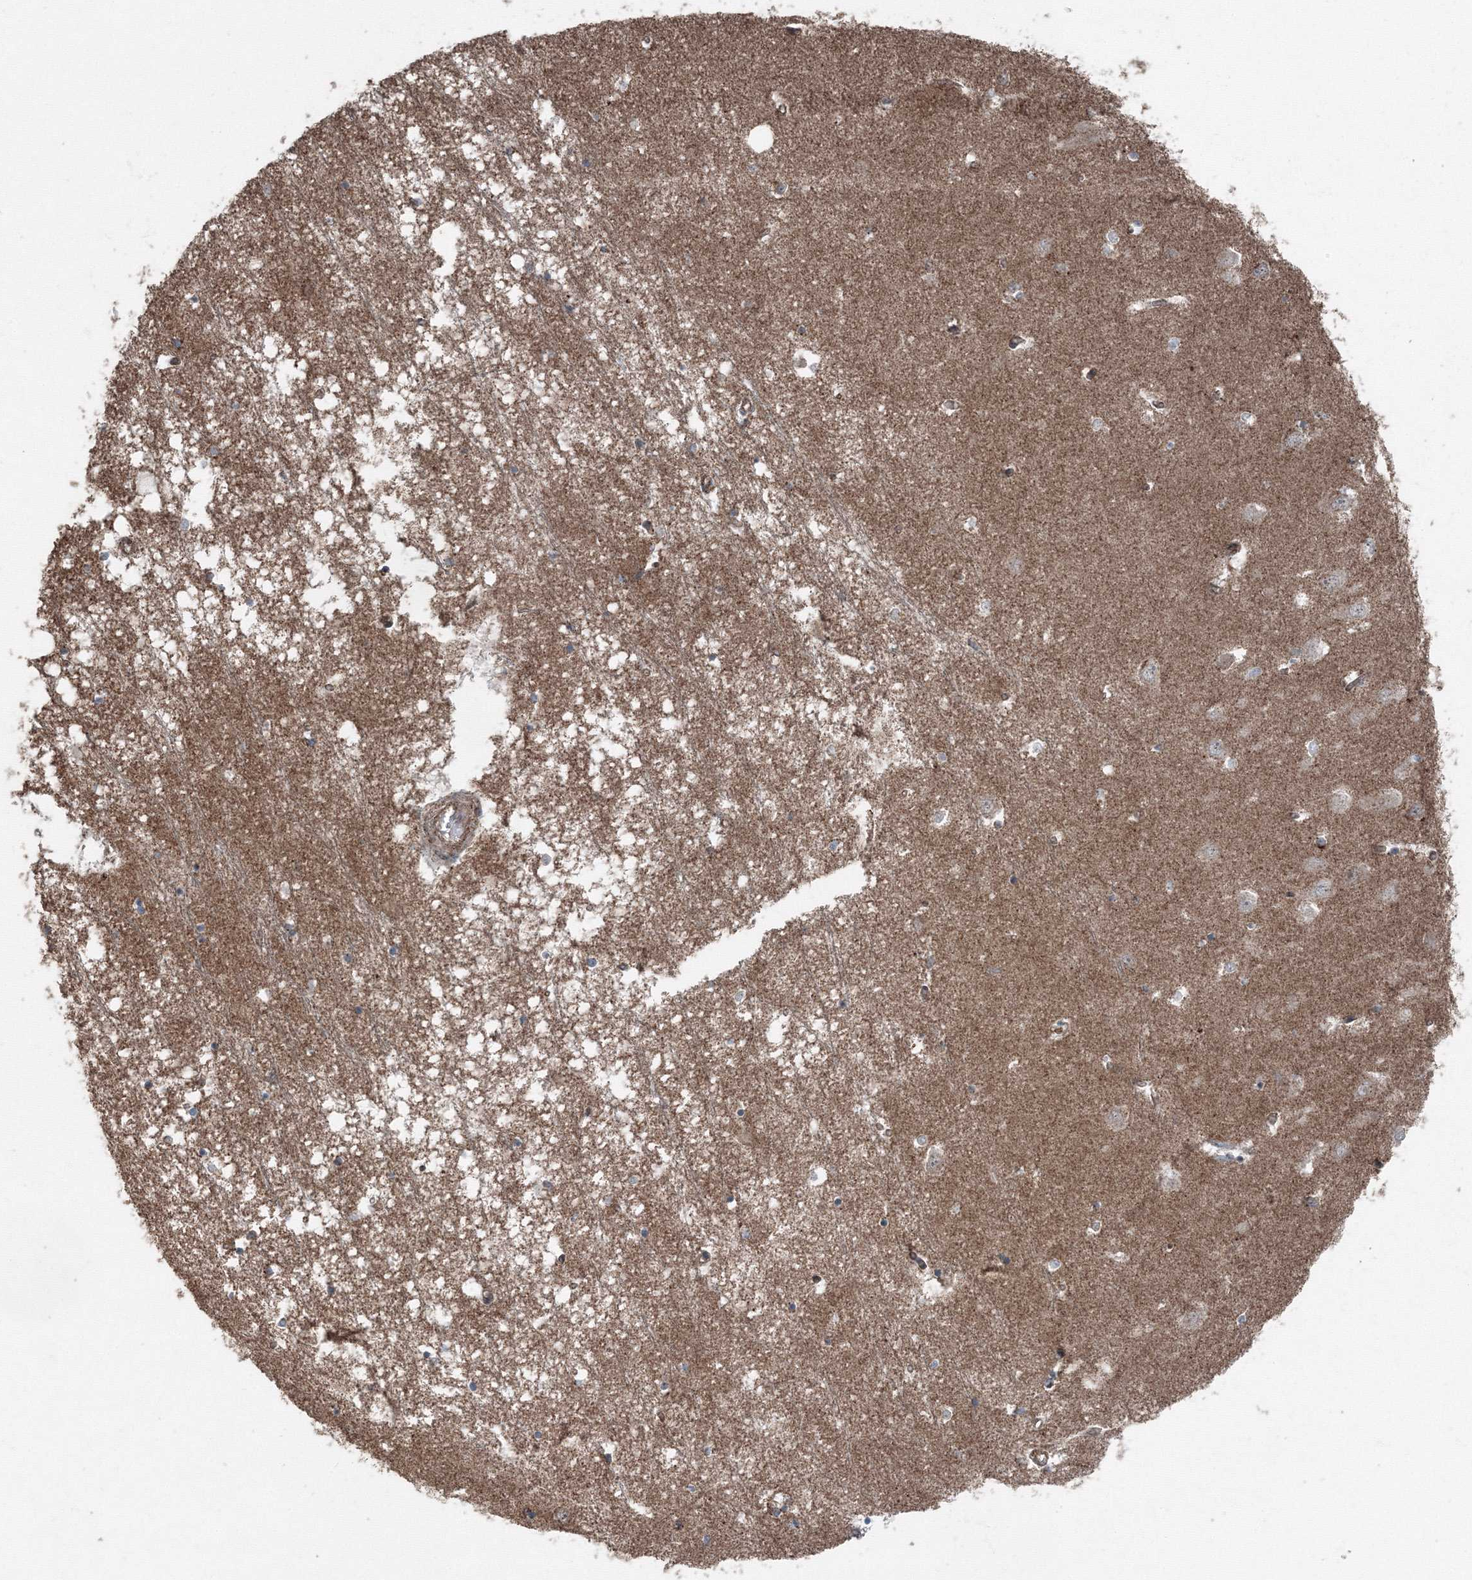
{"staining": {"intensity": "negative", "quantity": "none", "location": "none"}, "tissue": "hippocampus", "cell_type": "Glial cells", "image_type": "normal", "snomed": [{"axis": "morphology", "description": "Normal tissue, NOS"}, {"axis": "topography", "description": "Hippocampus"}], "caption": "There is no significant staining in glial cells of hippocampus.", "gene": "AASDH", "patient": {"sex": "male", "age": 70}}